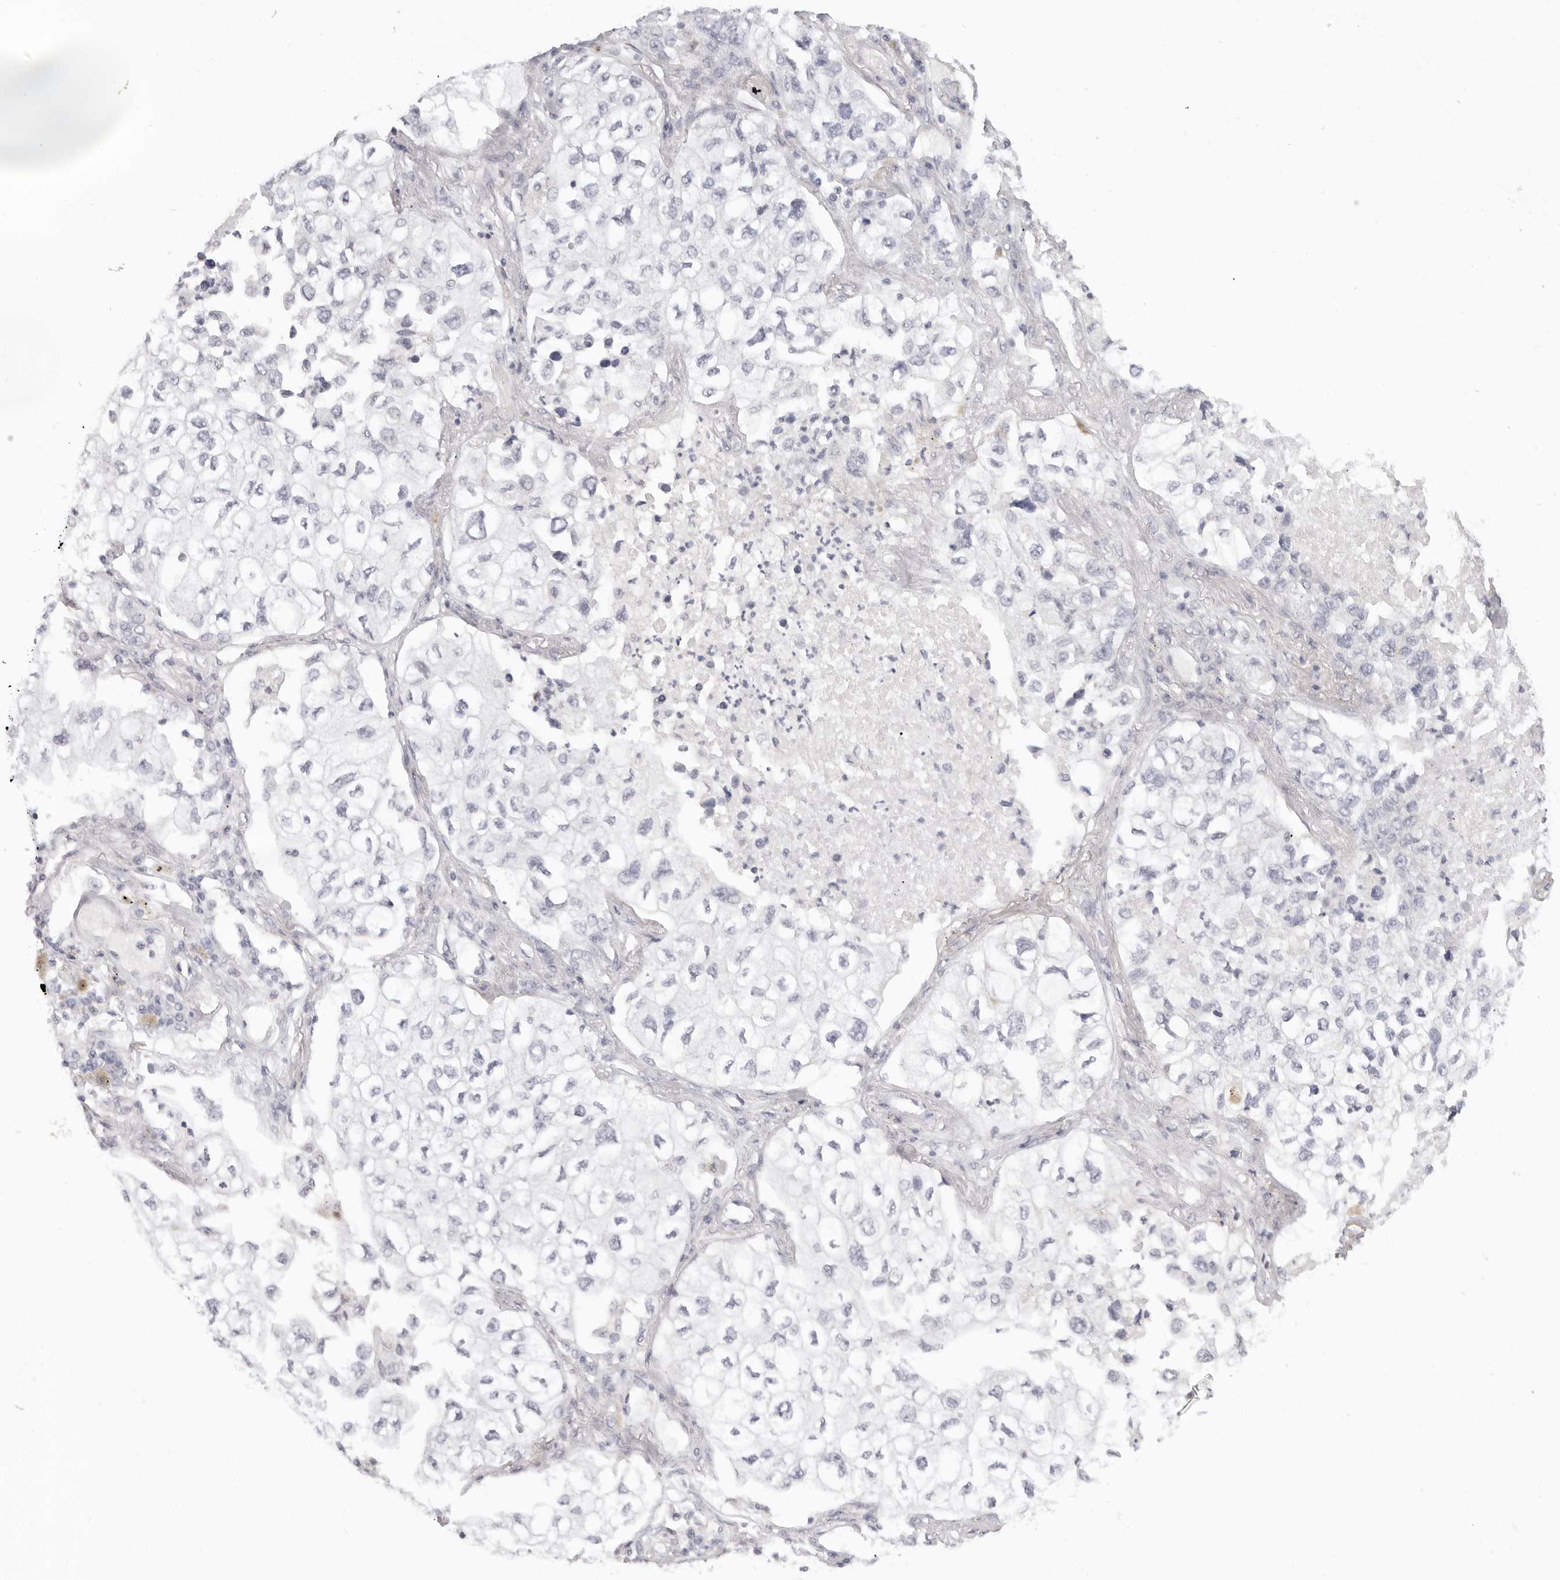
{"staining": {"intensity": "negative", "quantity": "none", "location": "none"}, "tissue": "lung cancer", "cell_type": "Tumor cells", "image_type": "cancer", "snomed": [{"axis": "morphology", "description": "Adenocarcinoma, NOS"}, {"axis": "topography", "description": "Lung"}], "caption": "Lung cancer (adenocarcinoma) was stained to show a protein in brown. There is no significant expression in tumor cells. (Immunohistochemistry, brightfield microscopy, high magnification).", "gene": "RXFP1", "patient": {"sex": "male", "age": 63}}